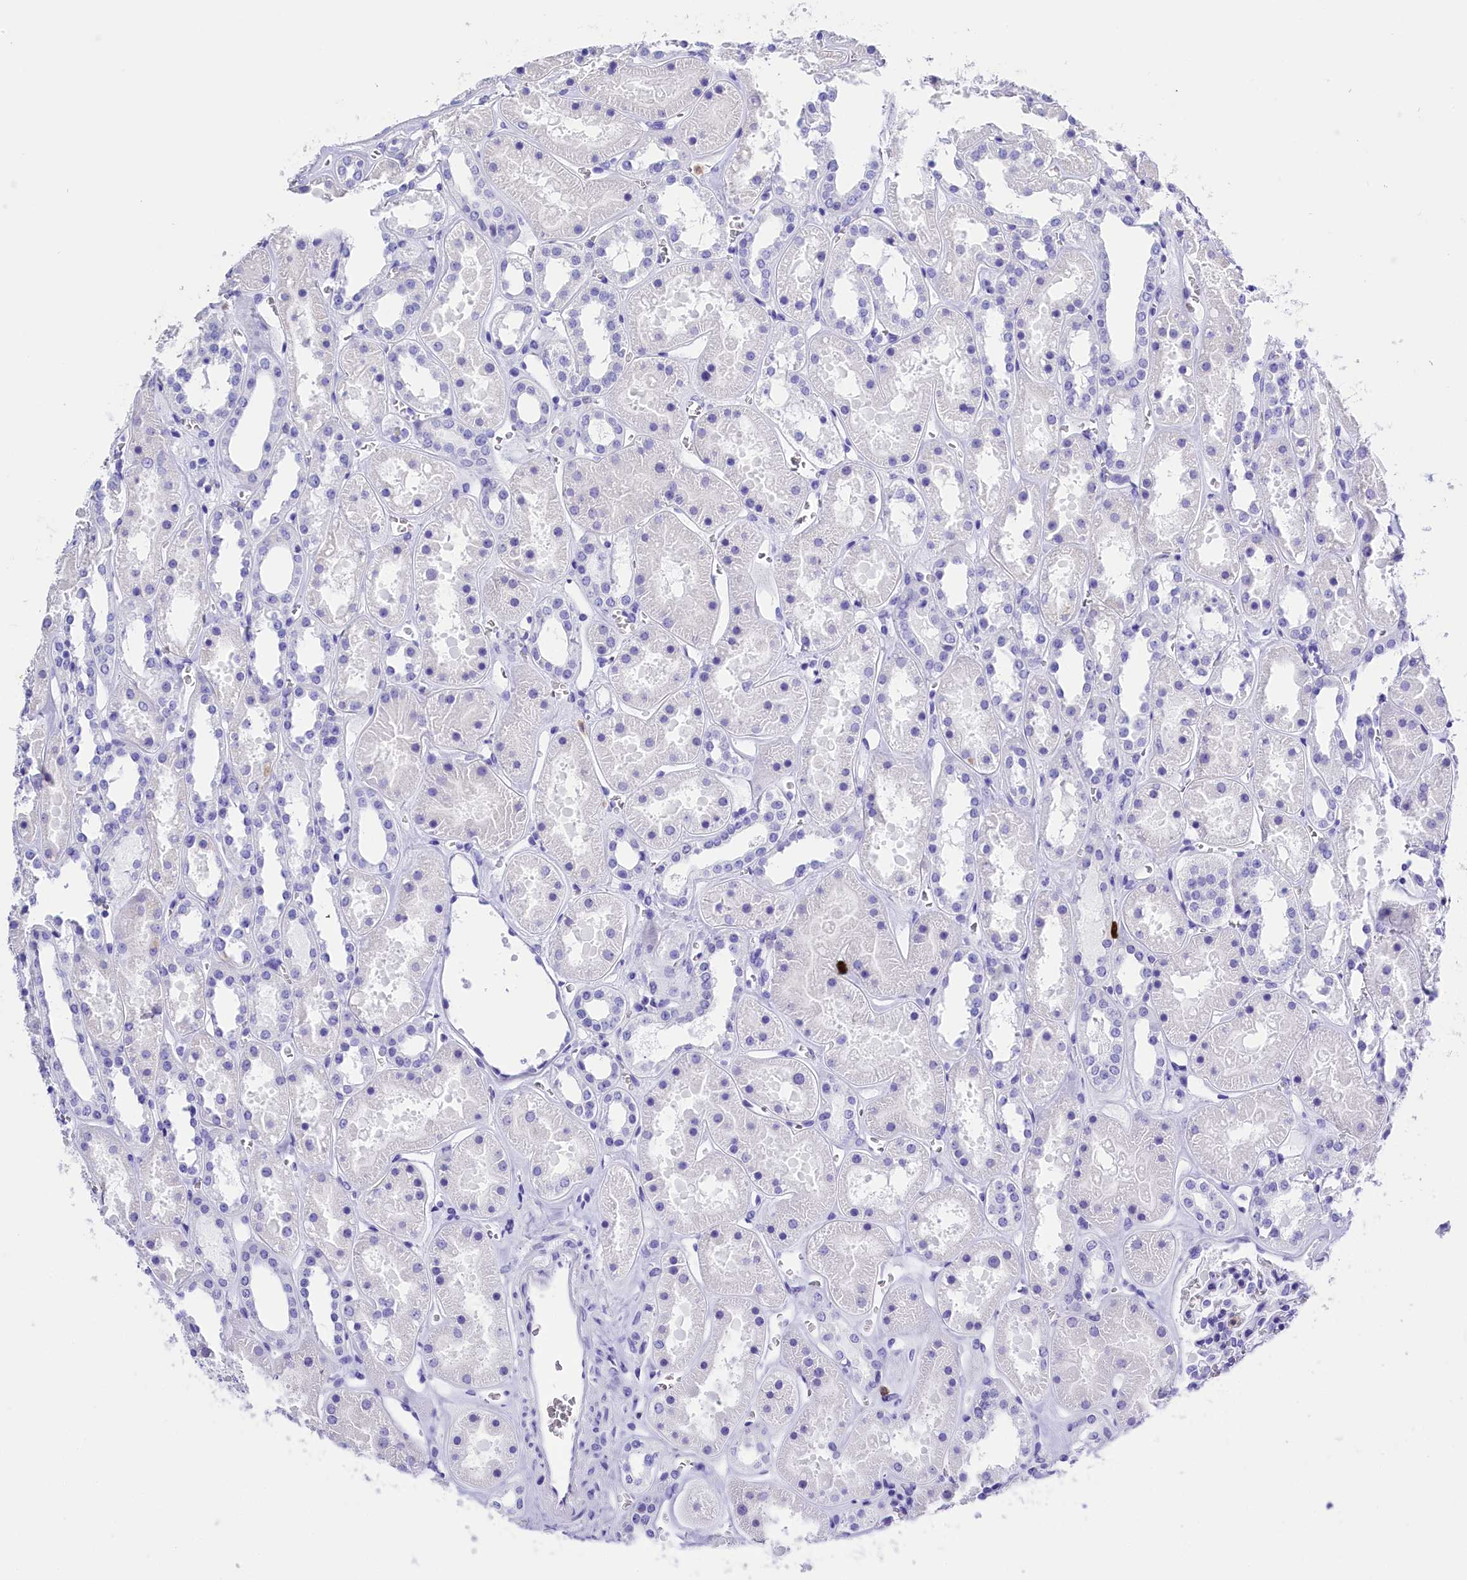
{"staining": {"intensity": "negative", "quantity": "none", "location": "none"}, "tissue": "kidney", "cell_type": "Cells in glomeruli", "image_type": "normal", "snomed": [{"axis": "morphology", "description": "Normal tissue, NOS"}, {"axis": "topography", "description": "Kidney"}], "caption": "Protein analysis of normal kidney reveals no significant expression in cells in glomeruli.", "gene": "CLC", "patient": {"sex": "female", "age": 41}}